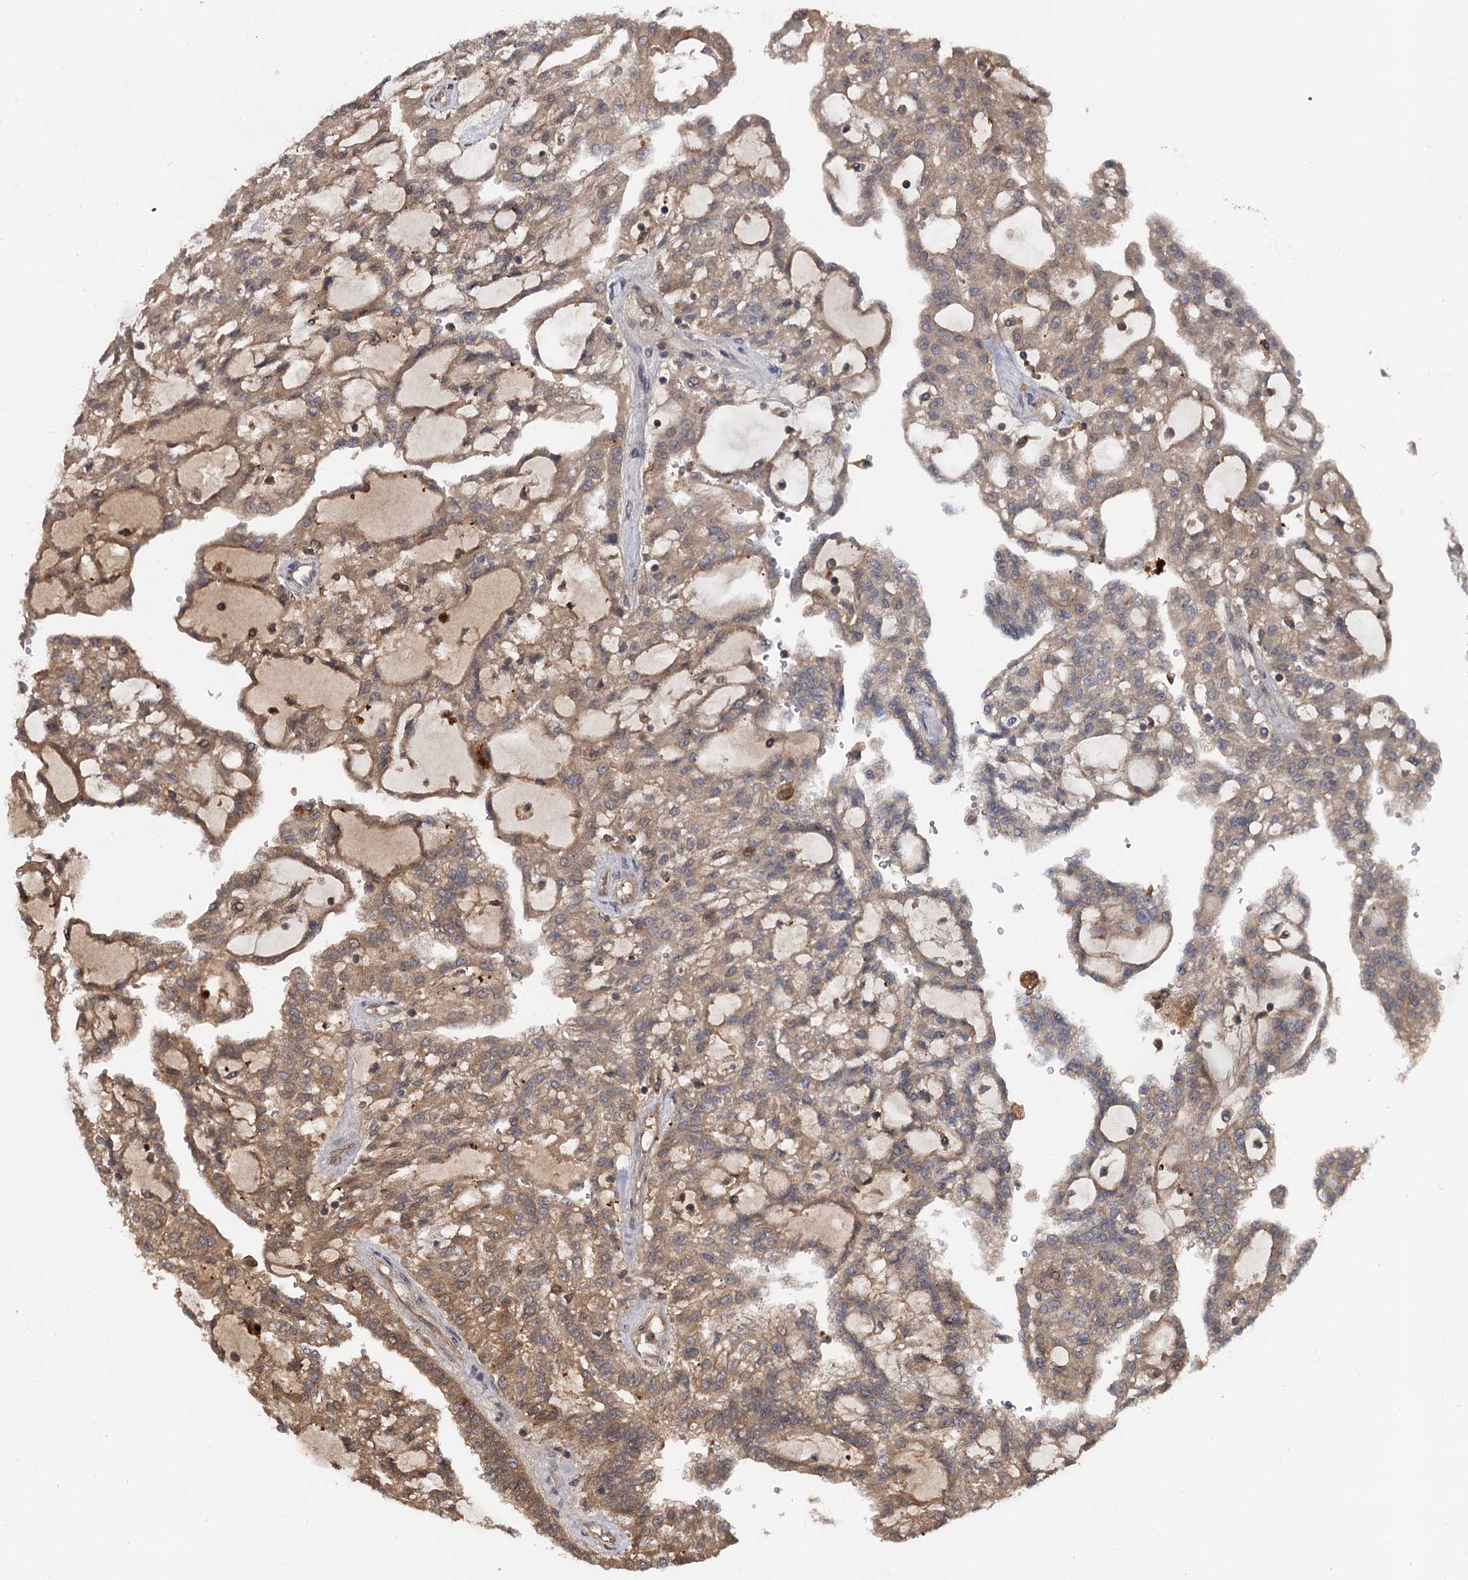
{"staining": {"intensity": "moderate", "quantity": ">75%", "location": "cytoplasmic/membranous"}, "tissue": "renal cancer", "cell_type": "Tumor cells", "image_type": "cancer", "snomed": [{"axis": "morphology", "description": "Adenocarcinoma, NOS"}, {"axis": "topography", "description": "Kidney"}], "caption": "Protein staining of adenocarcinoma (renal) tissue displays moderate cytoplasmic/membranous staining in approximately >75% of tumor cells.", "gene": "SELENOP", "patient": {"sex": "male", "age": 63}}